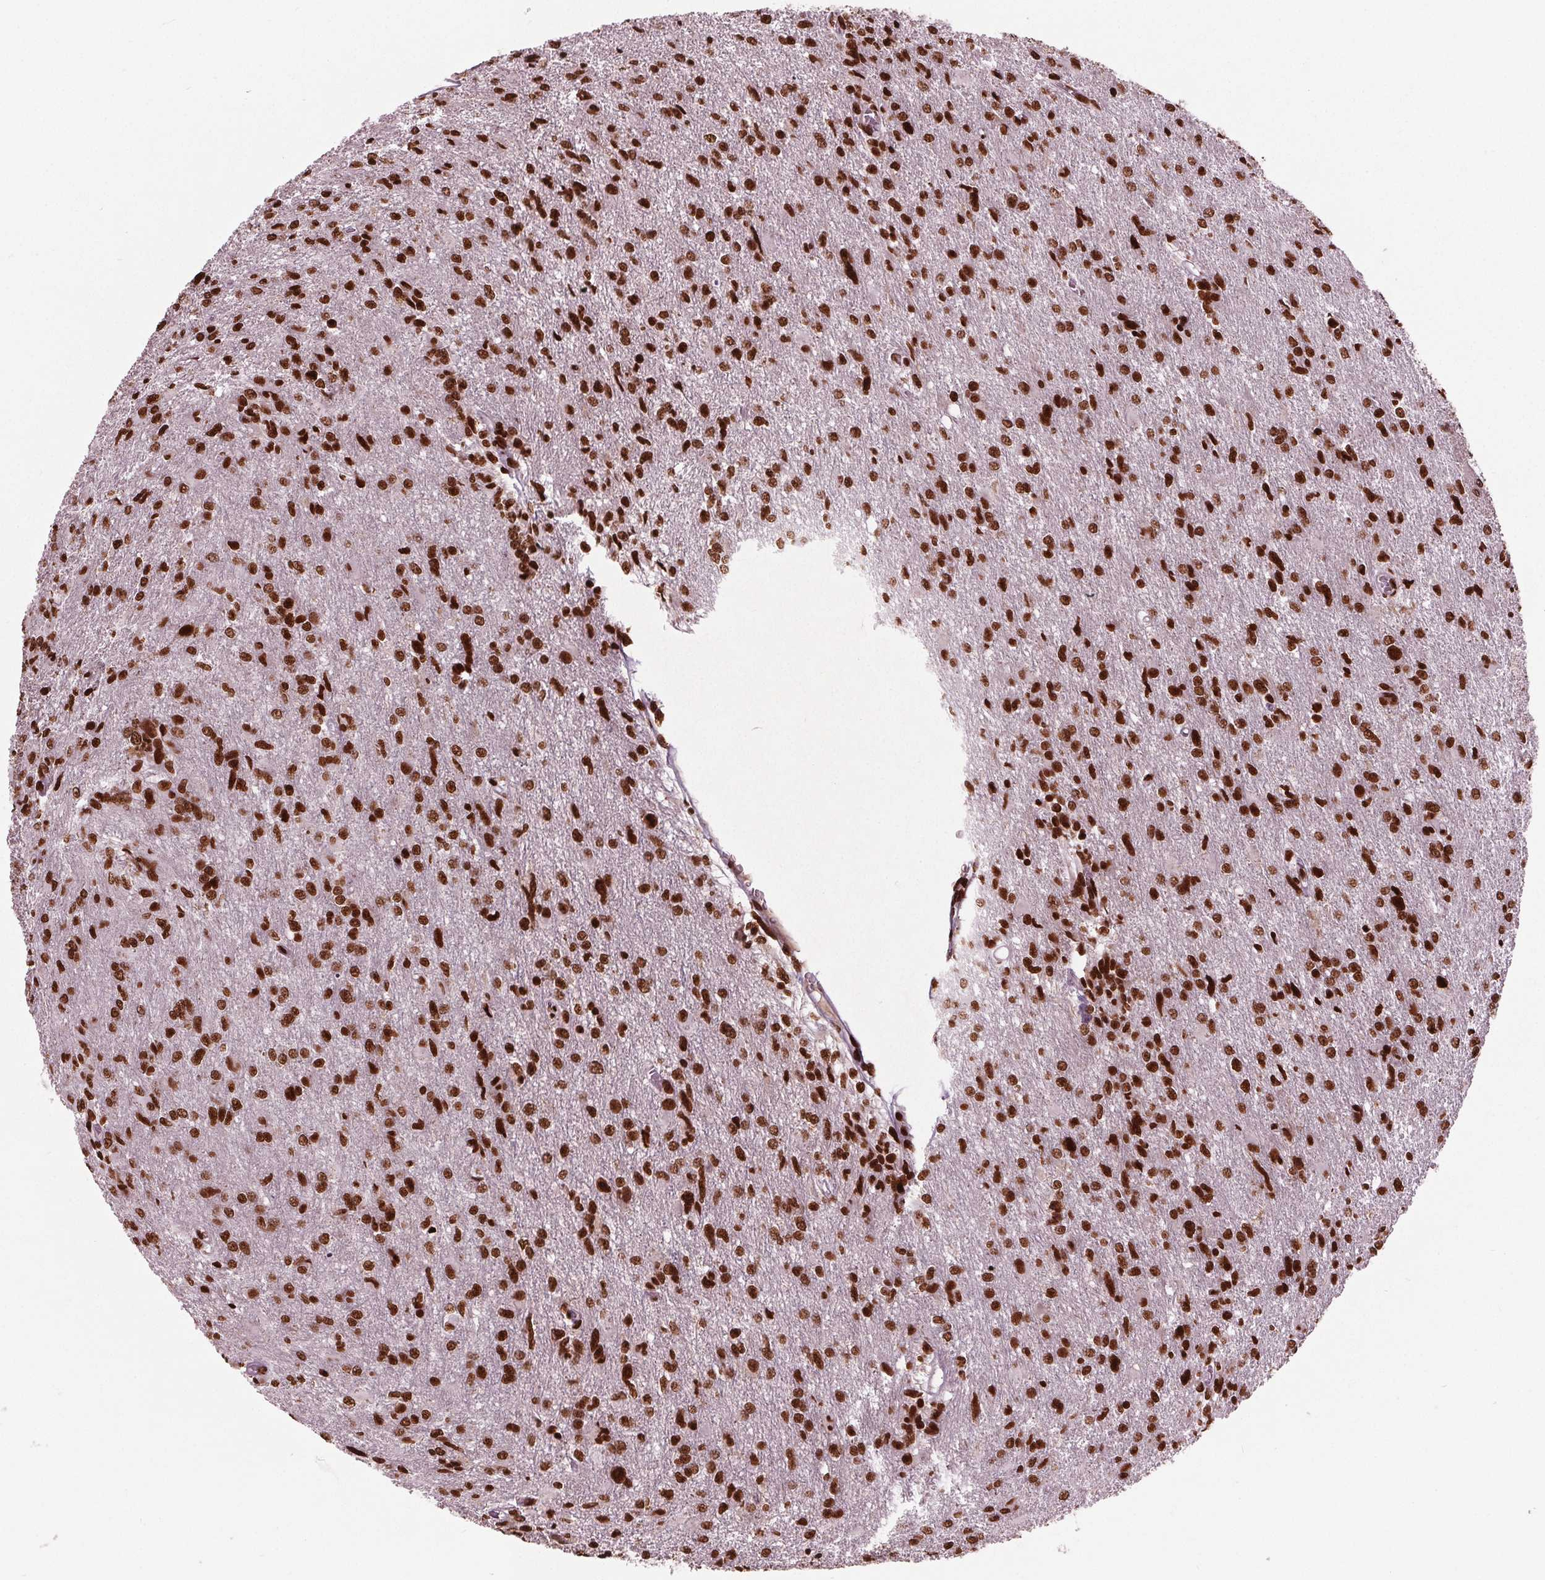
{"staining": {"intensity": "strong", "quantity": ">75%", "location": "nuclear"}, "tissue": "glioma", "cell_type": "Tumor cells", "image_type": "cancer", "snomed": [{"axis": "morphology", "description": "Glioma, malignant, High grade"}, {"axis": "topography", "description": "Brain"}], "caption": "Protein staining reveals strong nuclear expression in about >75% of tumor cells in glioma.", "gene": "BRD4", "patient": {"sex": "male", "age": 68}}